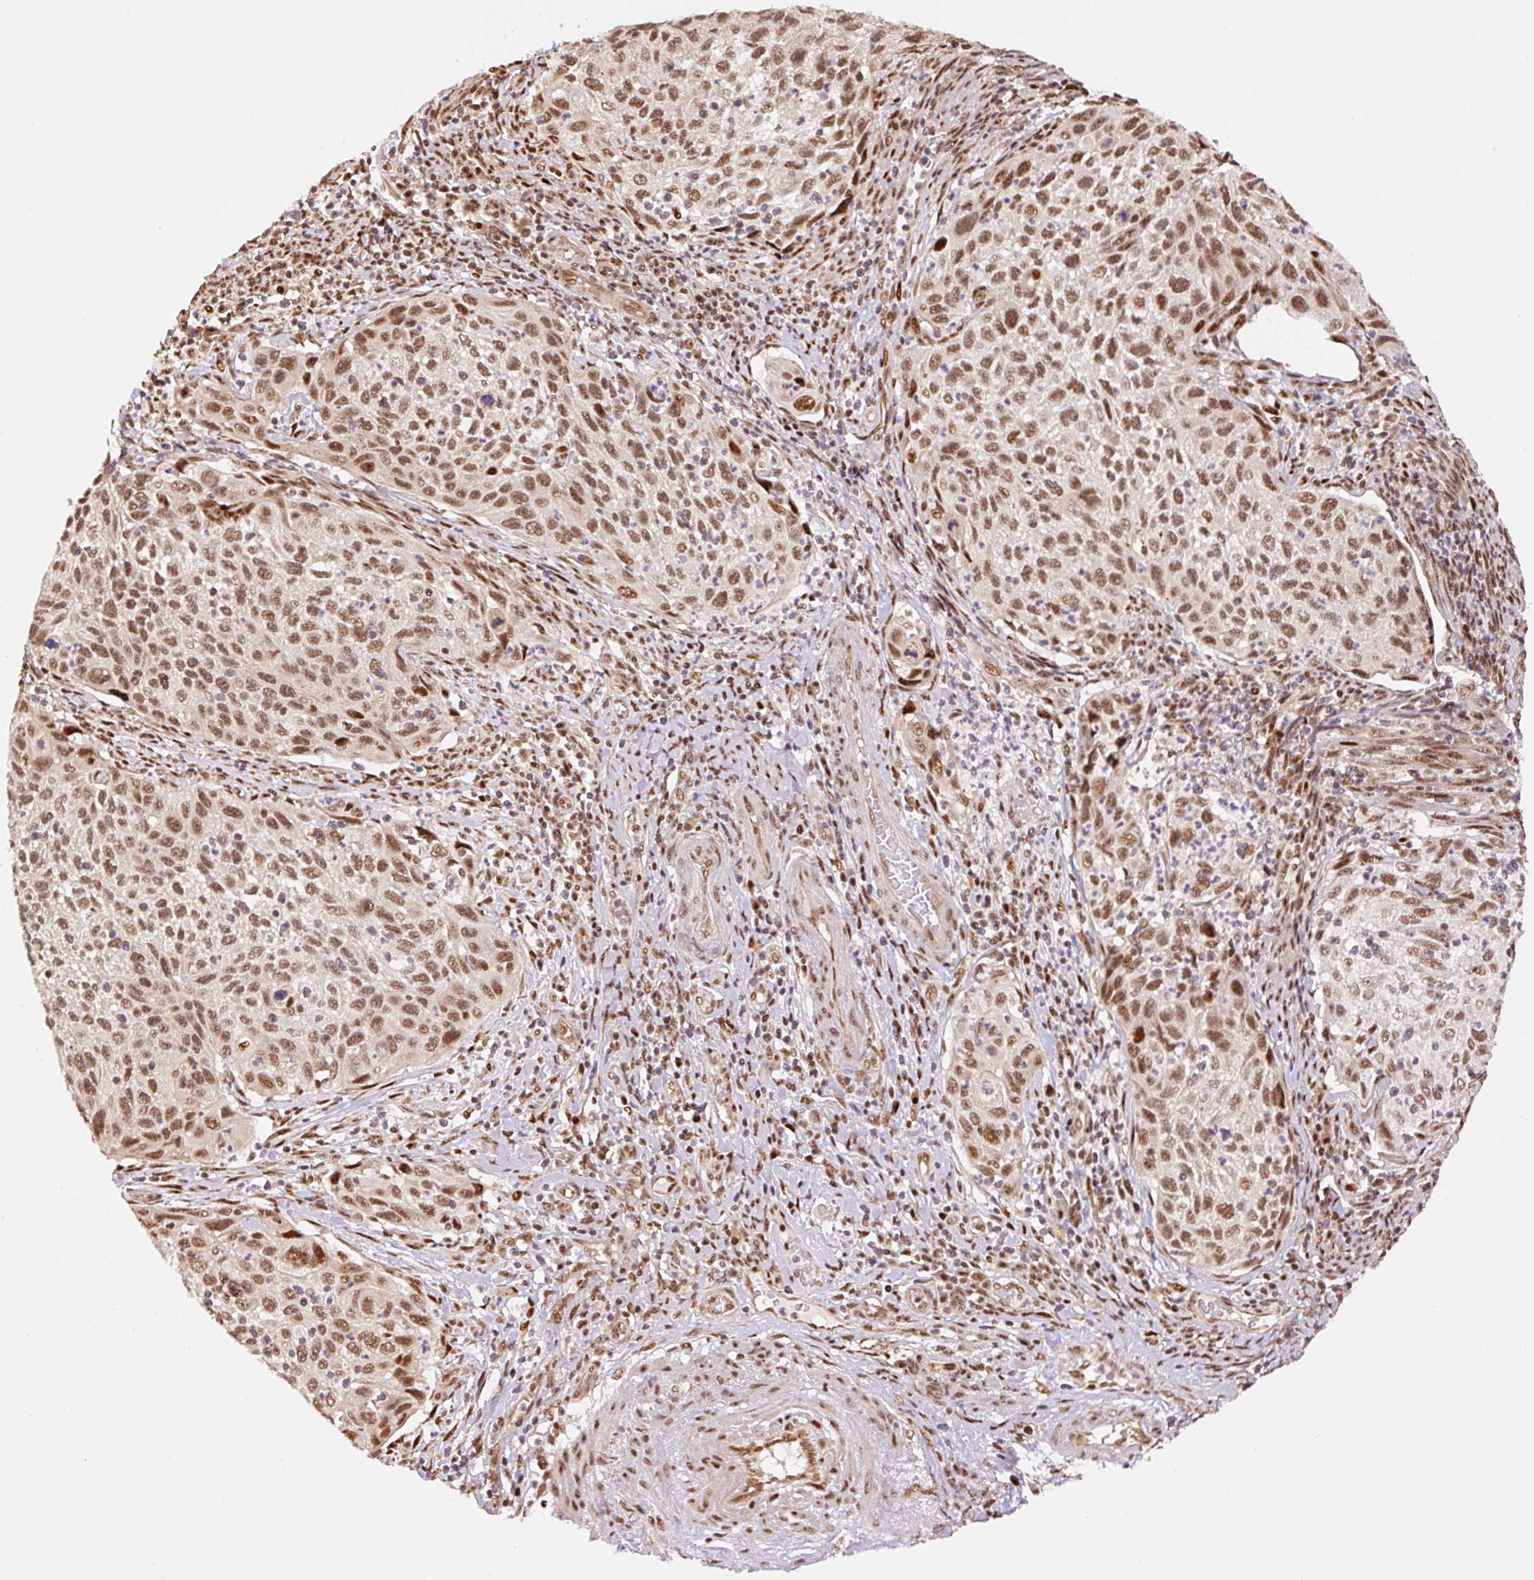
{"staining": {"intensity": "moderate", "quantity": ">75%", "location": "nuclear"}, "tissue": "cervical cancer", "cell_type": "Tumor cells", "image_type": "cancer", "snomed": [{"axis": "morphology", "description": "Squamous cell carcinoma, NOS"}, {"axis": "topography", "description": "Cervix"}], "caption": "Immunohistochemistry (IHC) (DAB) staining of human cervical cancer shows moderate nuclear protein staining in approximately >75% of tumor cells.", "gene": "INTS8", "patient": {"sex": "female", "age": 70}}